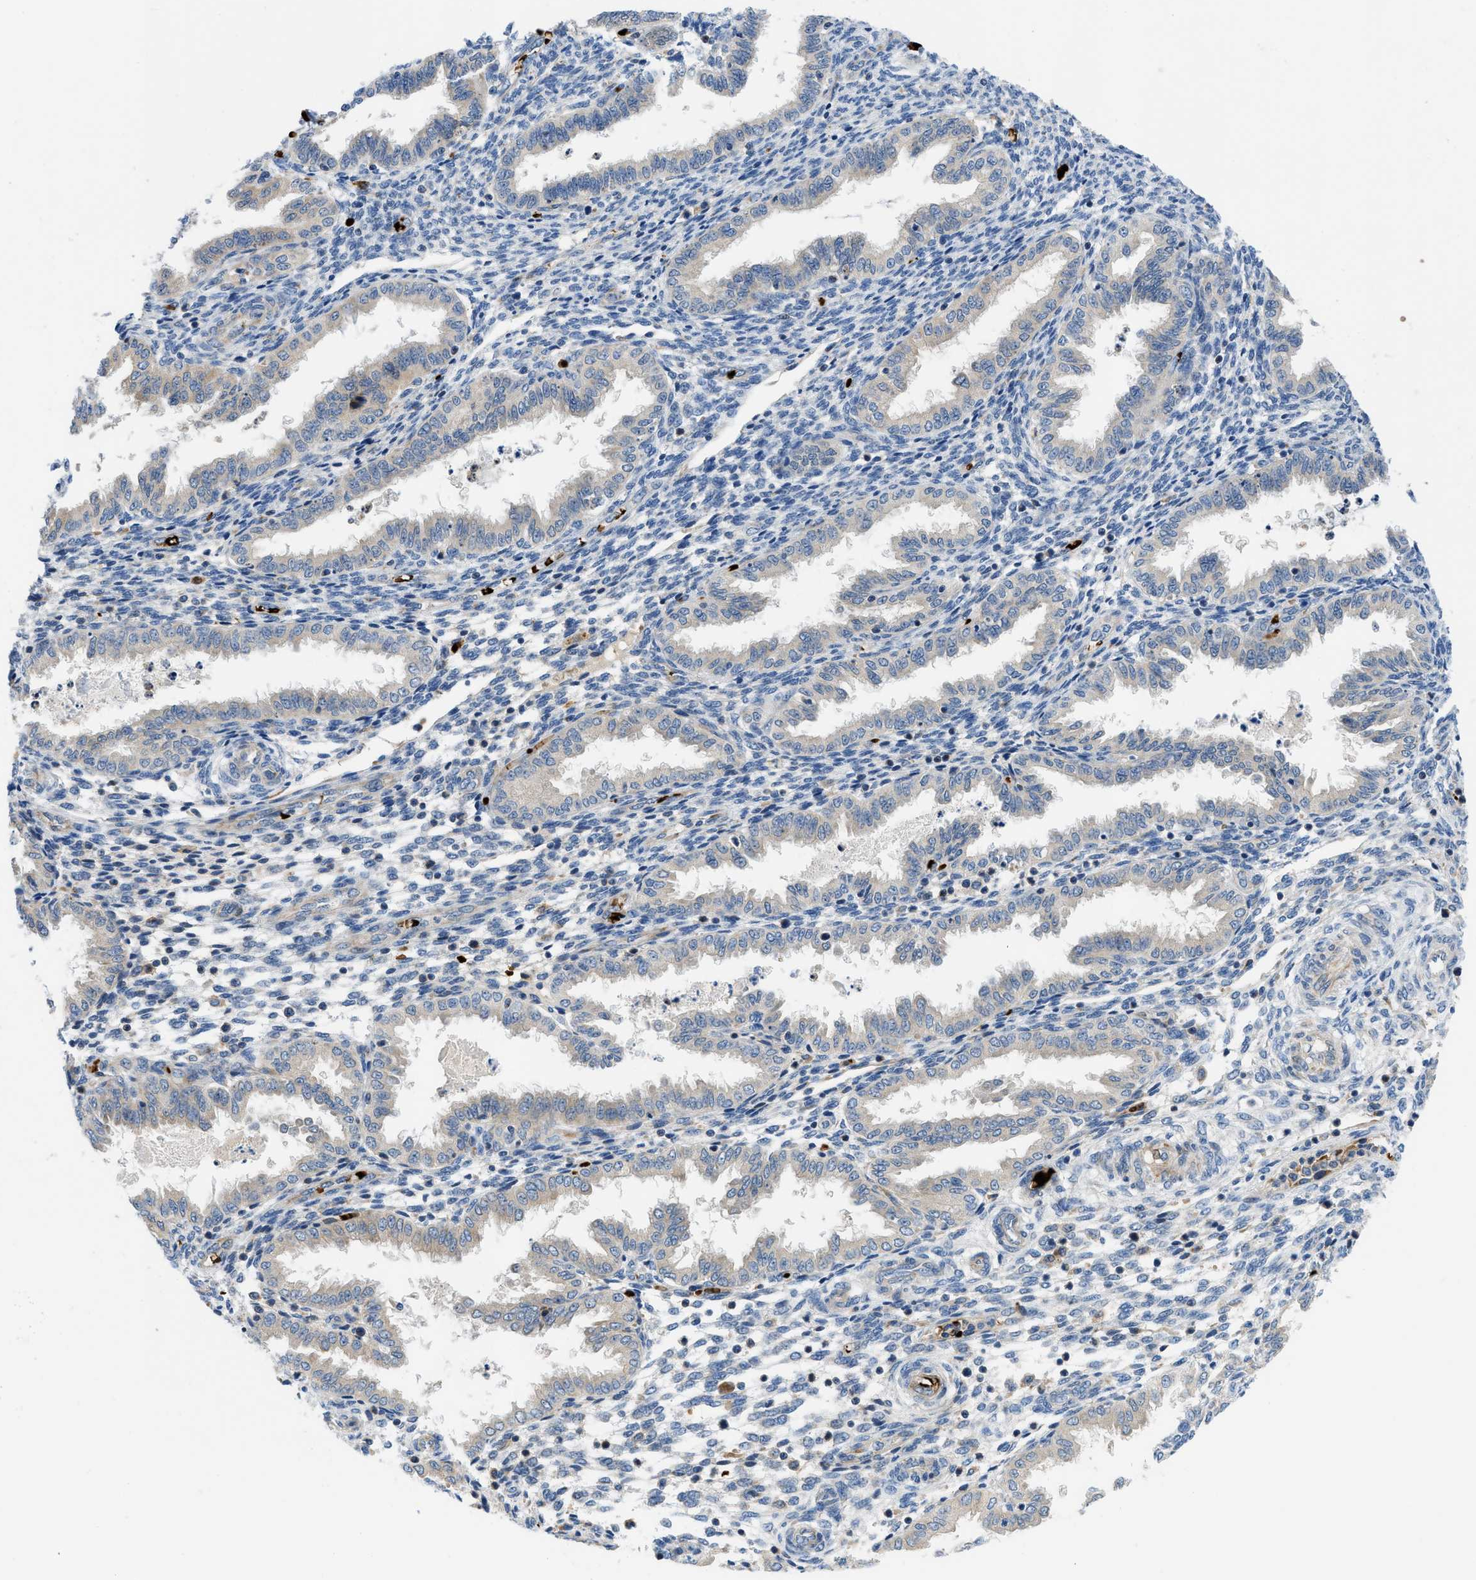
{"staining": {"intensity": "strong", "quantity": "<25%", "location": "cytoplasmic/membranous"}, "tissue": "endometrium", "cell_type": "Cells in endometrial stroma", "image_type": "normal", "snomed": [{"axis": "morphology", "description": "Normal tissue, NOS"}, {"axis": "topography", "description": "Endometrium"}], "caption": "Endometrium stained for a protein (brown) reveals strong cytoplasmic/membranous positive positivity in approximately <25% of cells in endometrial stroma.", "gene": "ZNF831", "patient": {"sex": "female", "age": 33}}